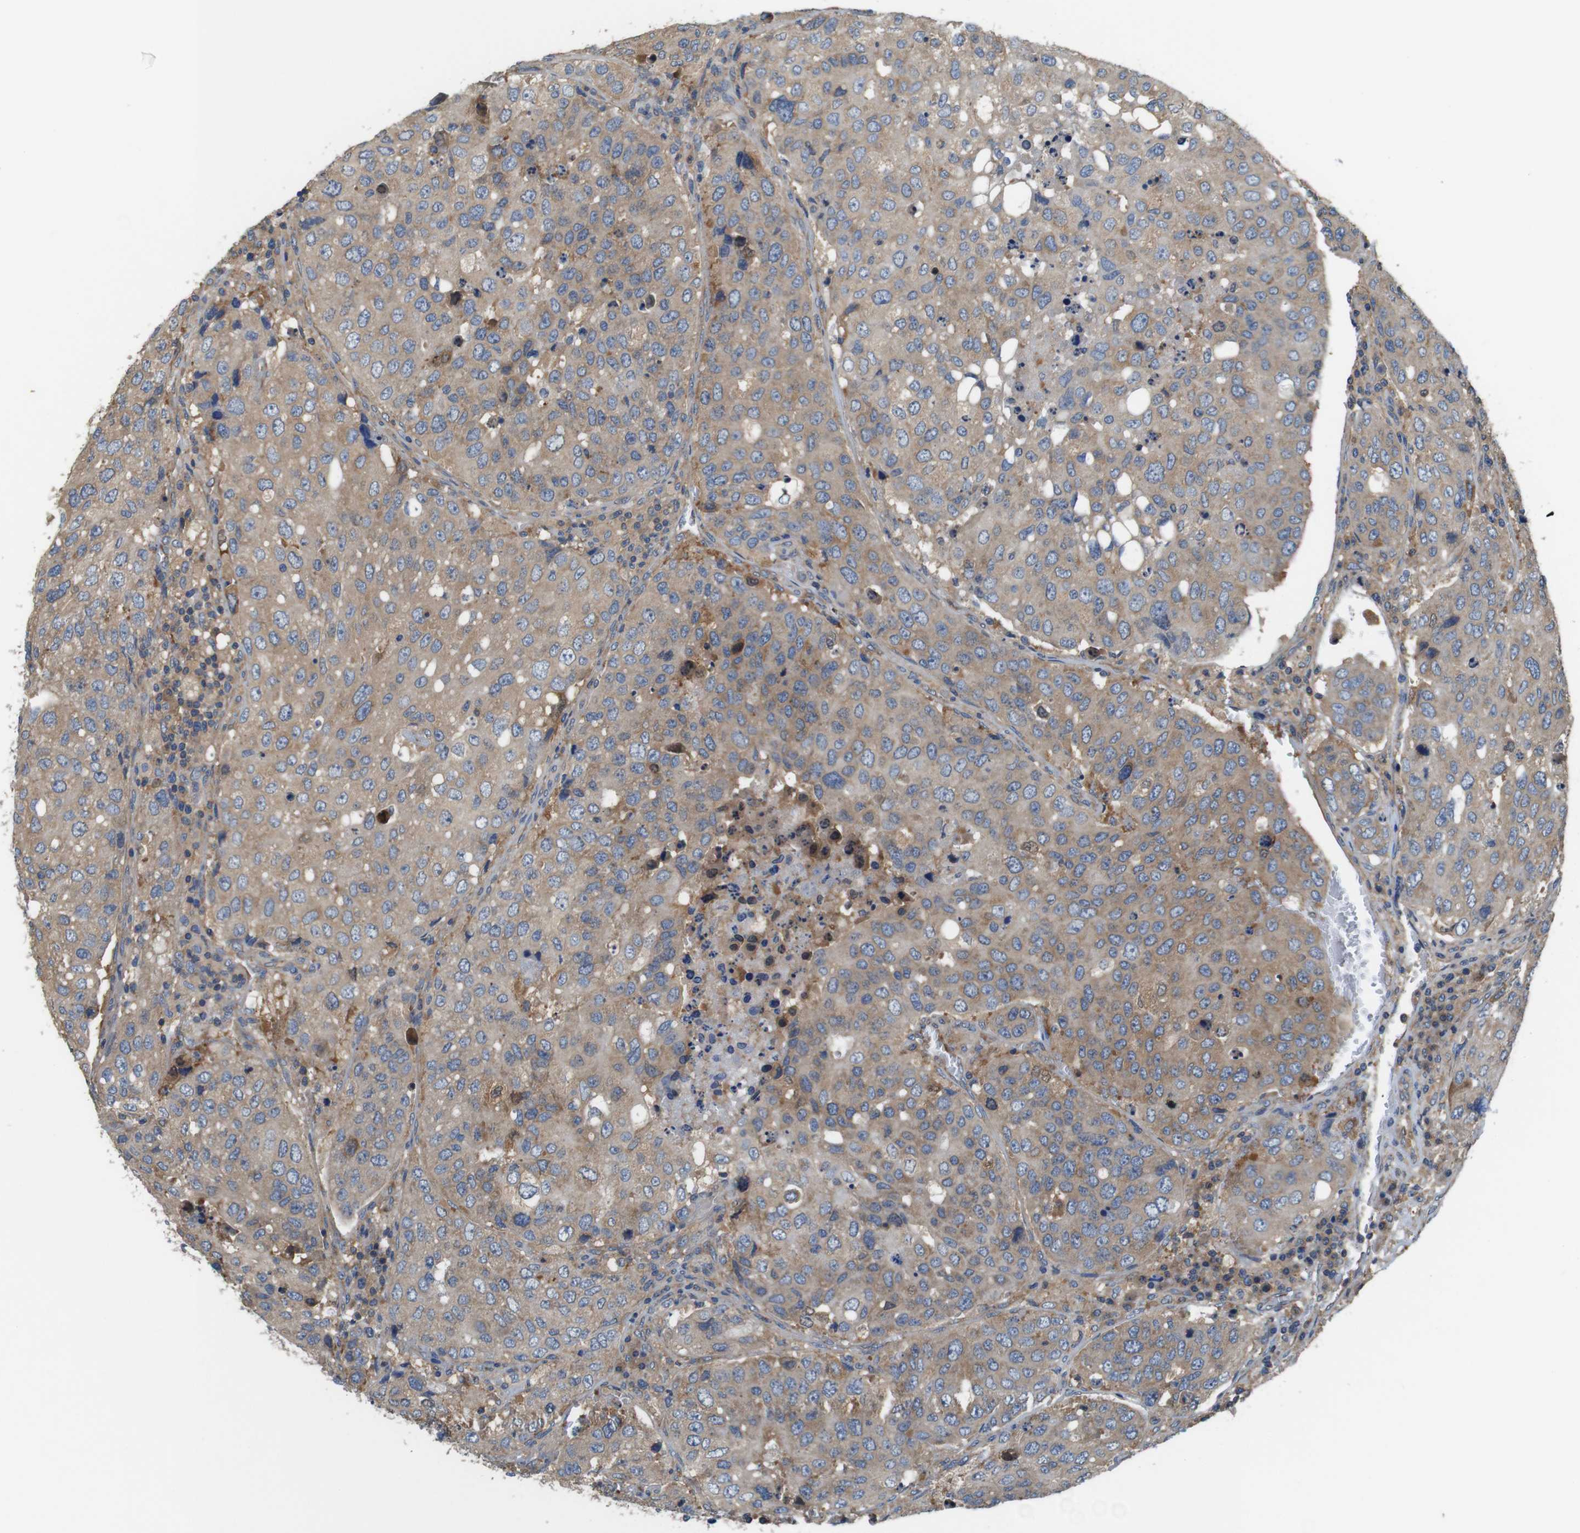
{"staining": {"intensity": "weak", "quantity": ">75%", "location": "cytoplasmic/membranous"}, "tissue": "urothelial cancer", "cell_type": "Tumor cells", "image_type": "cancer", "snomed": [{"axis": "morphology", "description": "Urothelial carcinoma, High grade"}, {"axis": "topography", "description": "Lymph node"}, {"axis": "topography", "description": "Urinary bladder"}], "caption": "Protein analysis of high-grade urothelial carcinoma tissue exhibits weak cytoplasmic/membranous expression in approximately >75% of tumor cells.", "gene": "DCTN1", "patient": {"sex": "male", "age": 51}}